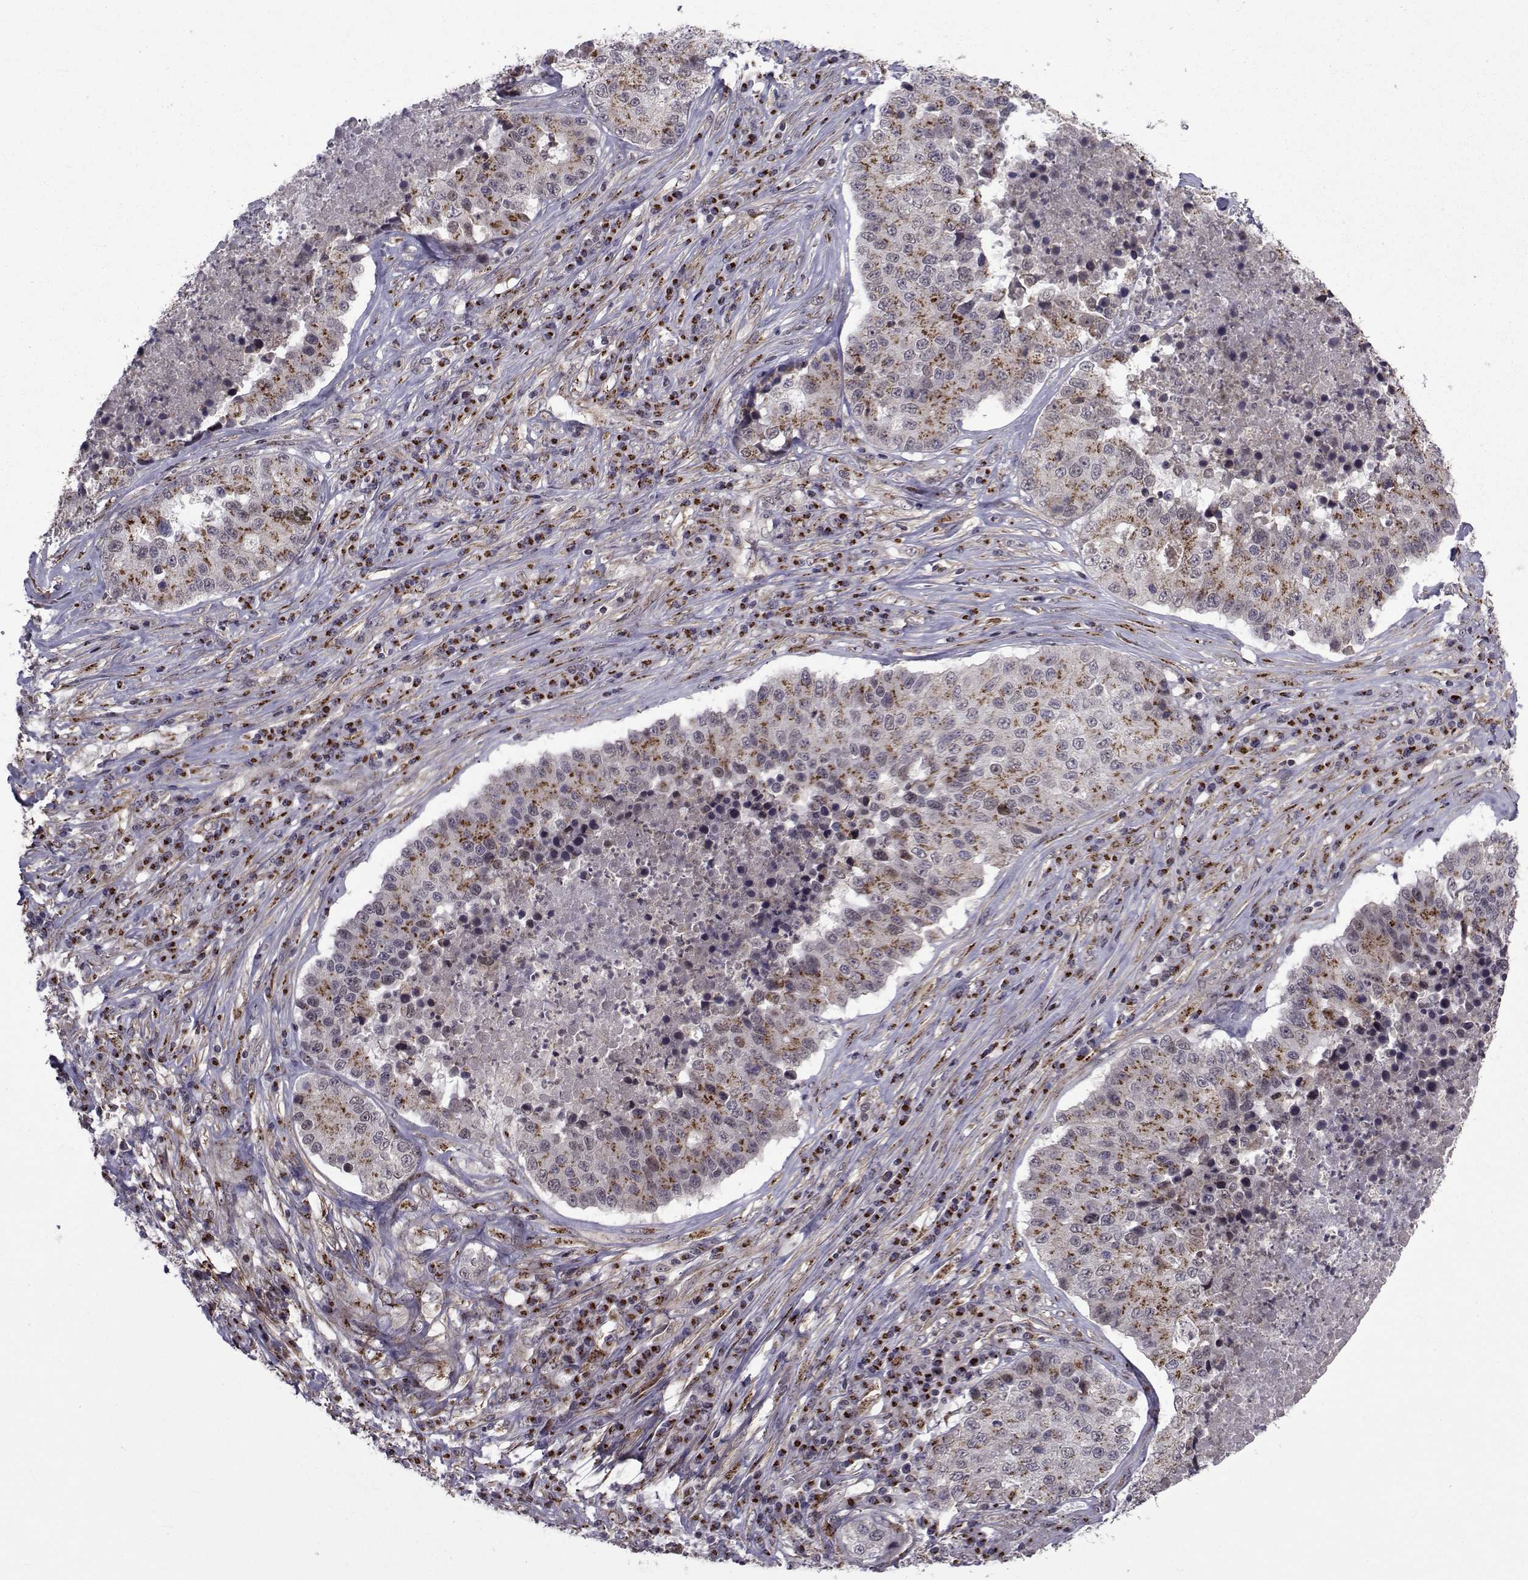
{"staining": {"intensity": "moderate", "quantity": "25%-75%", "location": "cytoplasmic/membranous"}, "tissue": "stomach cancer", "cell_type": "Tumor cells", "image_type": "cancer", "snomed": [{"axis": "morphology", "description": "Adenocarcinoma, NOS"}, {"axis": "topography", "description": "Stomach"}], "caption": "Protein expression by IHC demonstrates moderate cytoplasmic/membranous positivity in about 25%-75% of tumor cells in stomach cancer (adenocarcinoma).", "gene": "ATP6V1C2", "patient": {"sex": "male", "age": 71}}